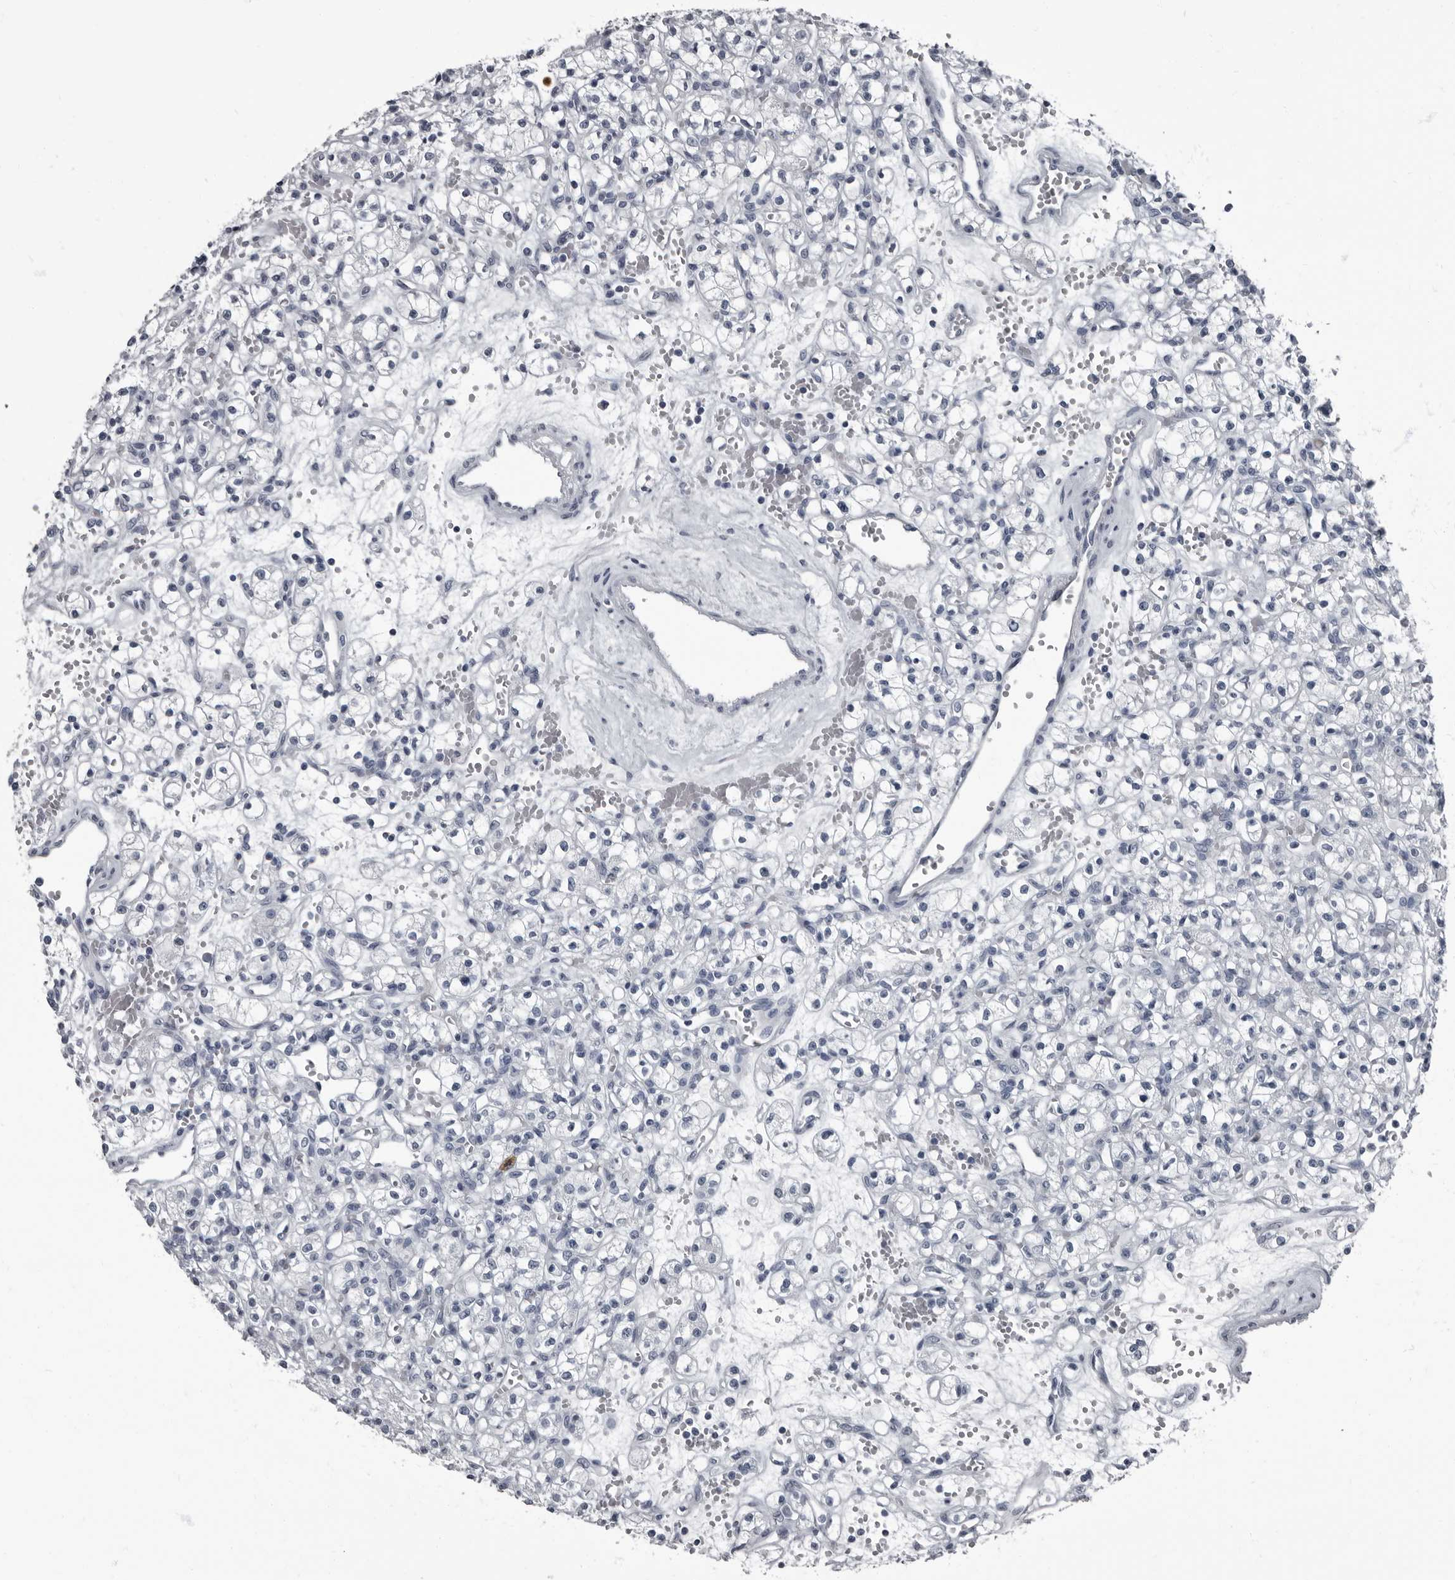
{"staining": {"intensity": "negative", "quantity": "none", "location": "none"}, "tissue": "renal cancer", "cell_type": "Tumor cells", "image_type": "cancer", "snomed": [{"axis": "morphology", "description": "Adenocarcinoma, NOS"}, {"axis": "topography", "description": "Kidney"}], "caption": "Image shows no significant protein staining in tumor cells of renal cancer.", "gene": "TPD52L1", "patient": {"sex": "female", "age": 59}}